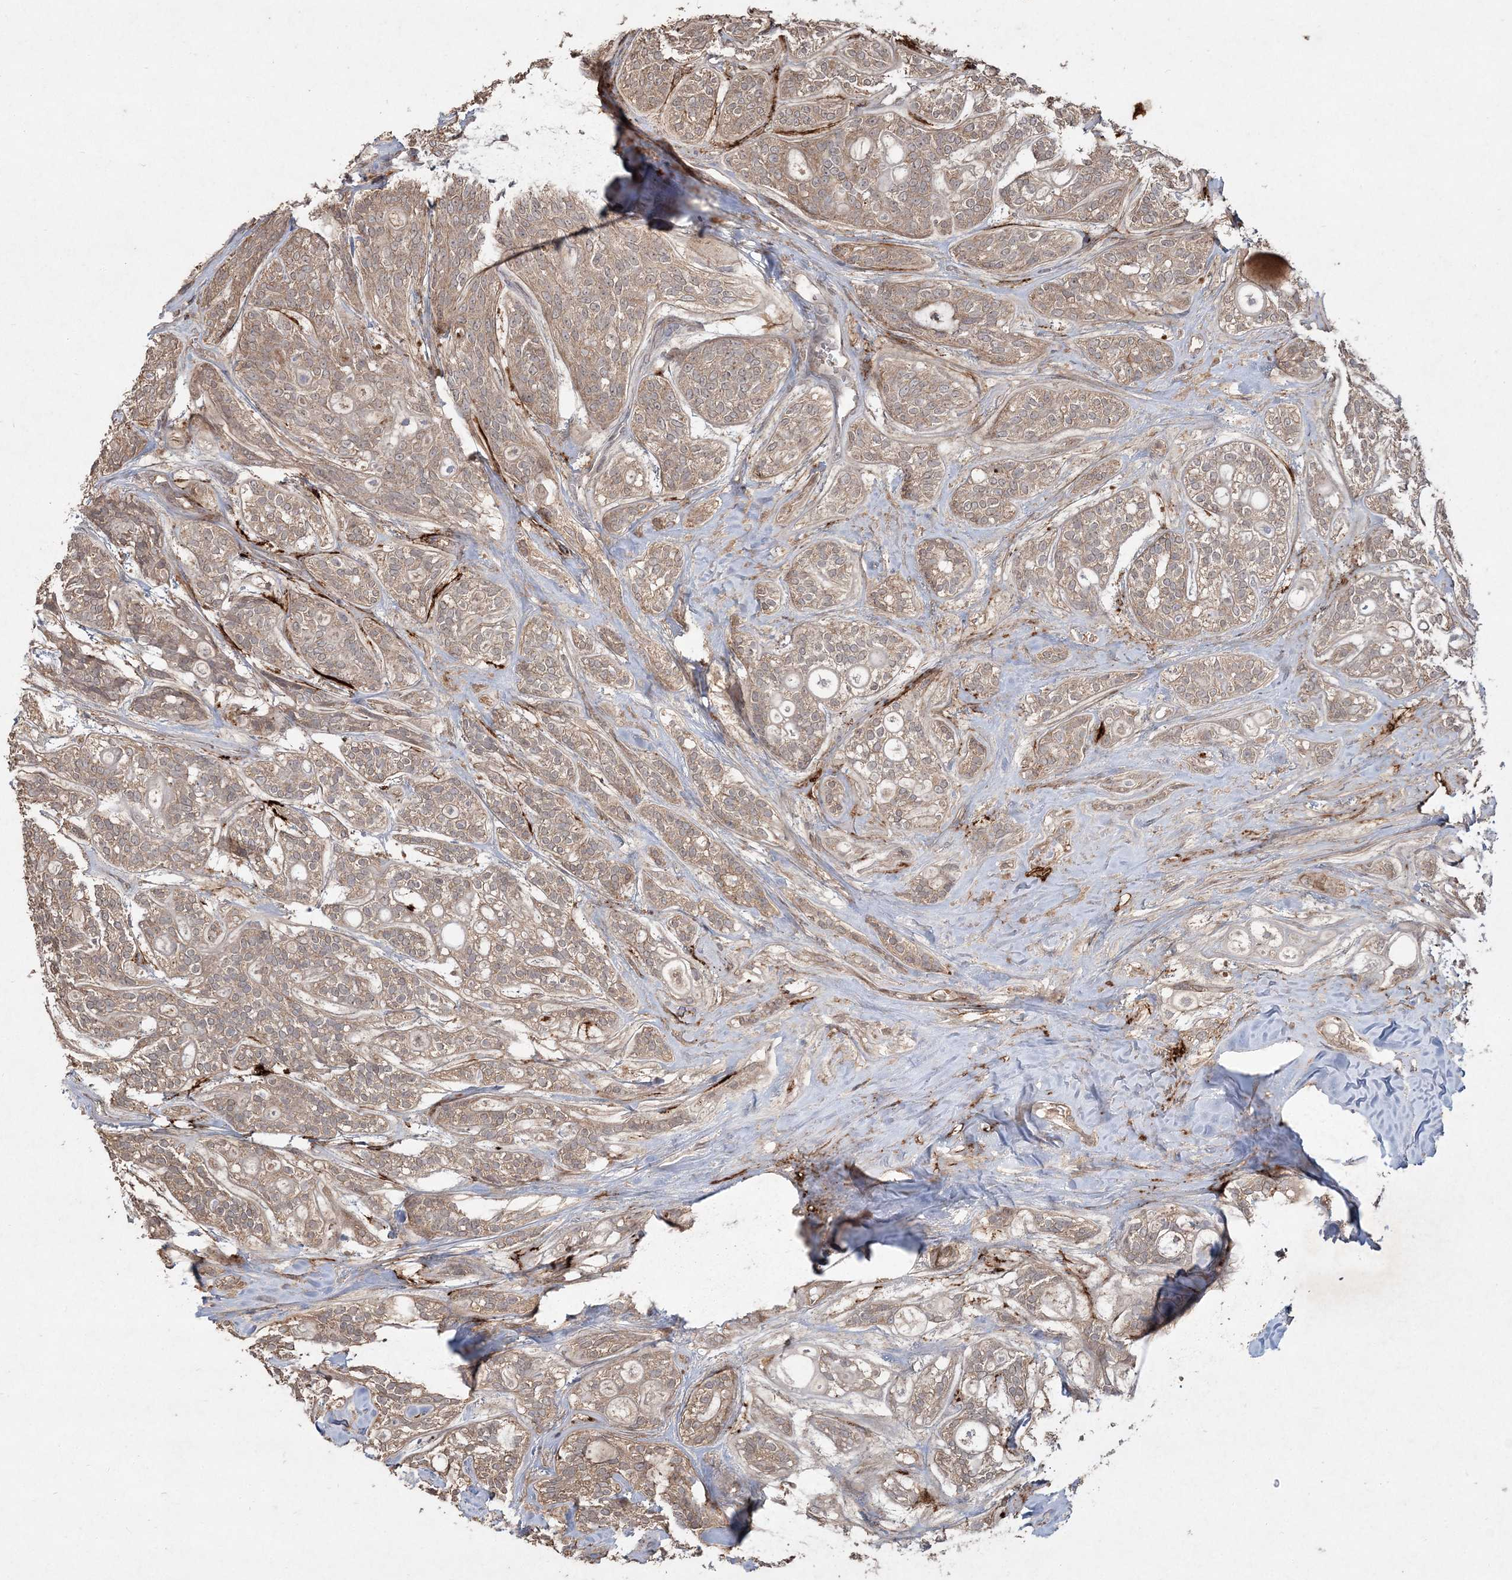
{"staining": {"intensity": "weak", "quantity": ">75%", "location": "cytoplasmic/membranous"}, "tissue": "head and neck cancer", "cell_type": "Tumor cells", "image_type": "cancer", "snomed": [{"axis": "morphology", "description": "Adenocarcinoma, NOS"}, {"axis": "topography", "description": "Head-Neck"}], "caption": "A brown stain highlights weak cytoplasmic/membranous positivity of a protein in head and neck cancer (adenocarcinoma) tumor cells.", "gene": "SPRY1", "patient": {"sex": "male", "age": 66}}